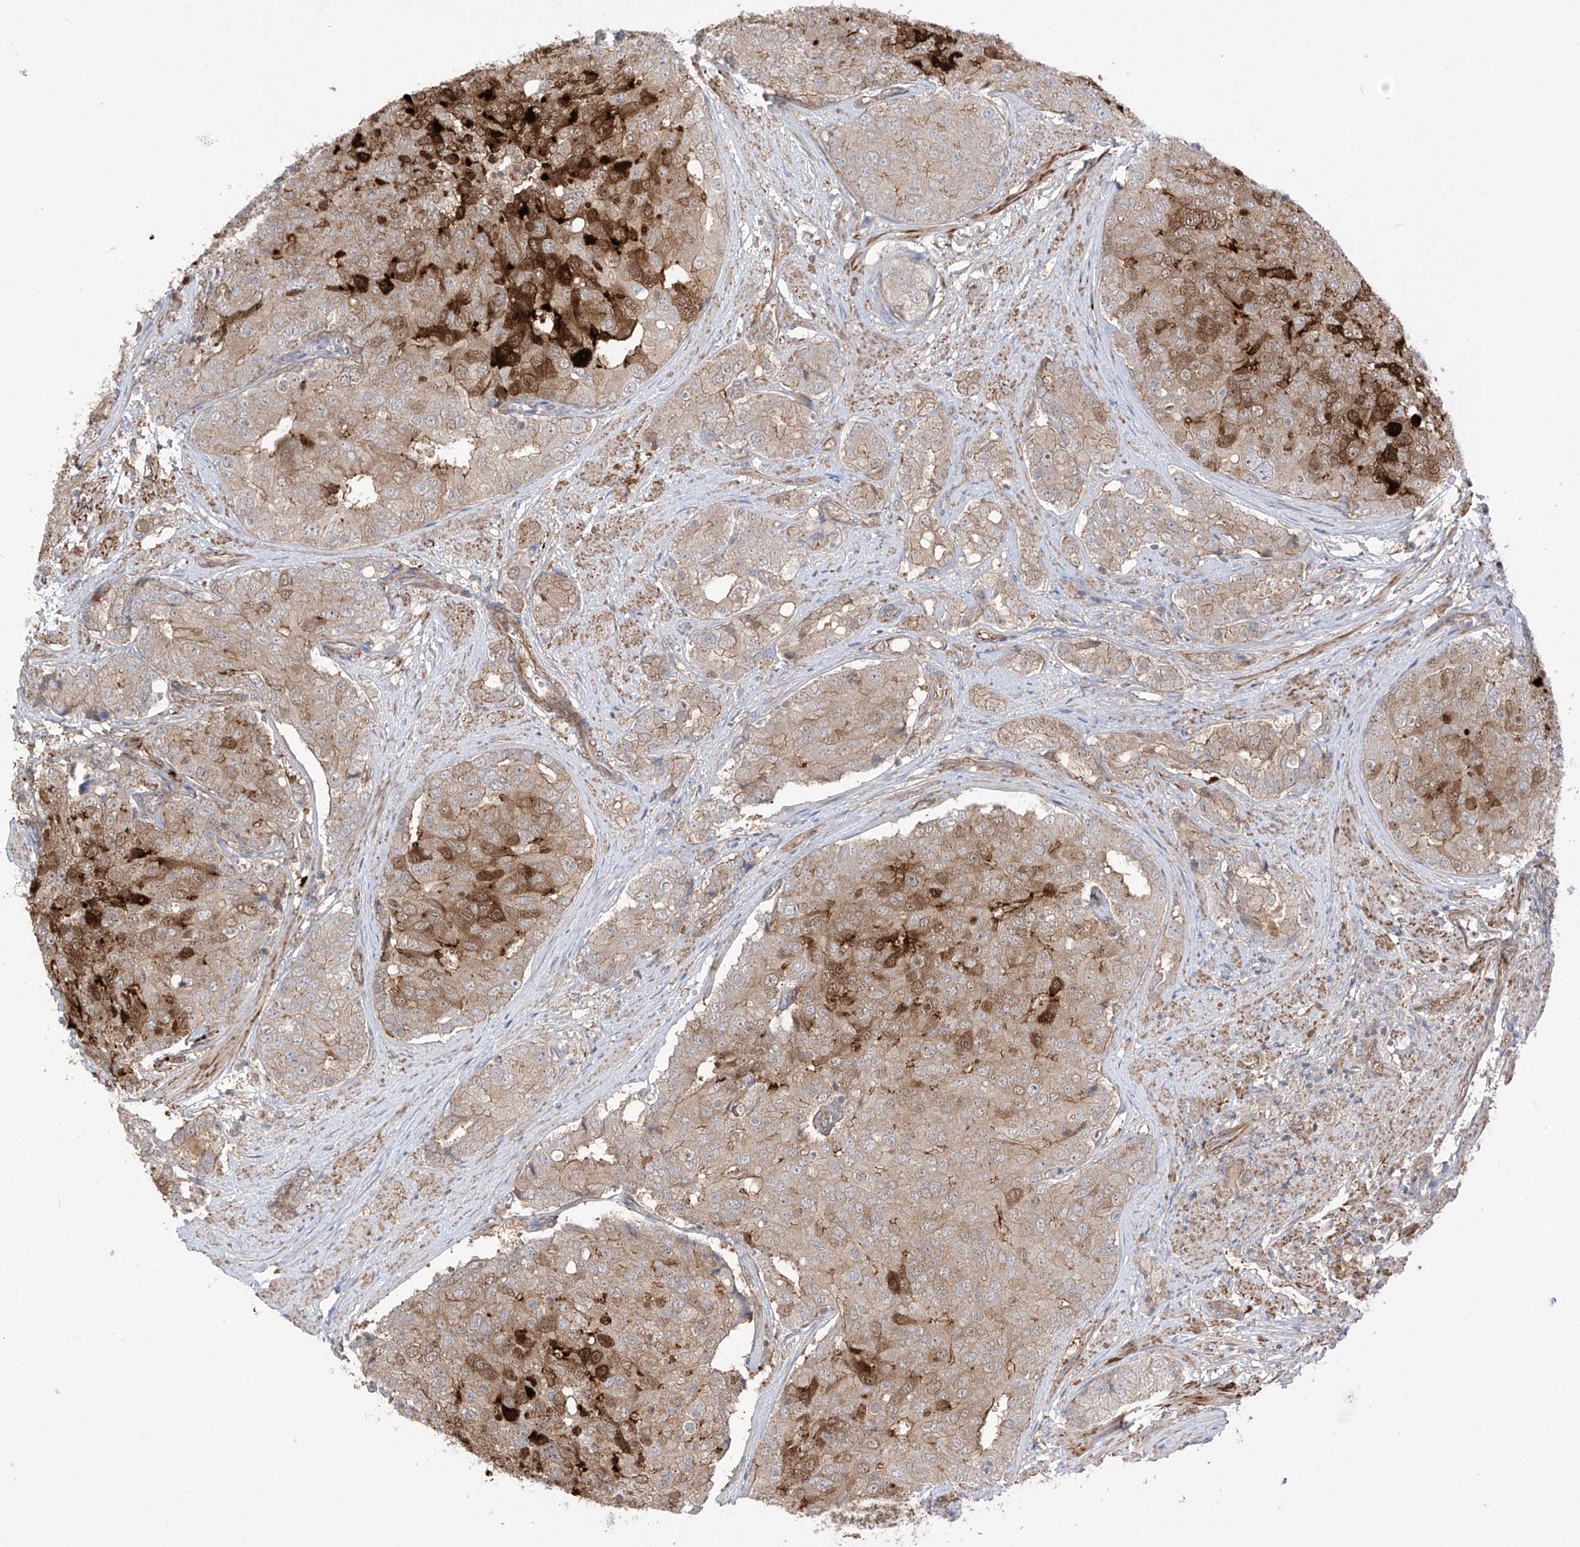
{"staining": {"intensity": "moderate", "quantity": "25%-75%", "location": "cytoplasmic/membranous"}, "tissue": "prostate cancer", "cell_type": "Tumor cells", "image_type": "cancer", "snomed": [{"axis": "morphology", "description": "Adenocarcinoma, High grade"}, {"axis": "topography", "description": "Prostate"}], "caption": "An image of human adenocarcinoma (high-grade) (prostate) stained for a protein reveals moderate cytoplasmic/membranous brown staining in tumor cells.", "gene": "TRMU", "patient": {"sex": "male", "age": 50}}